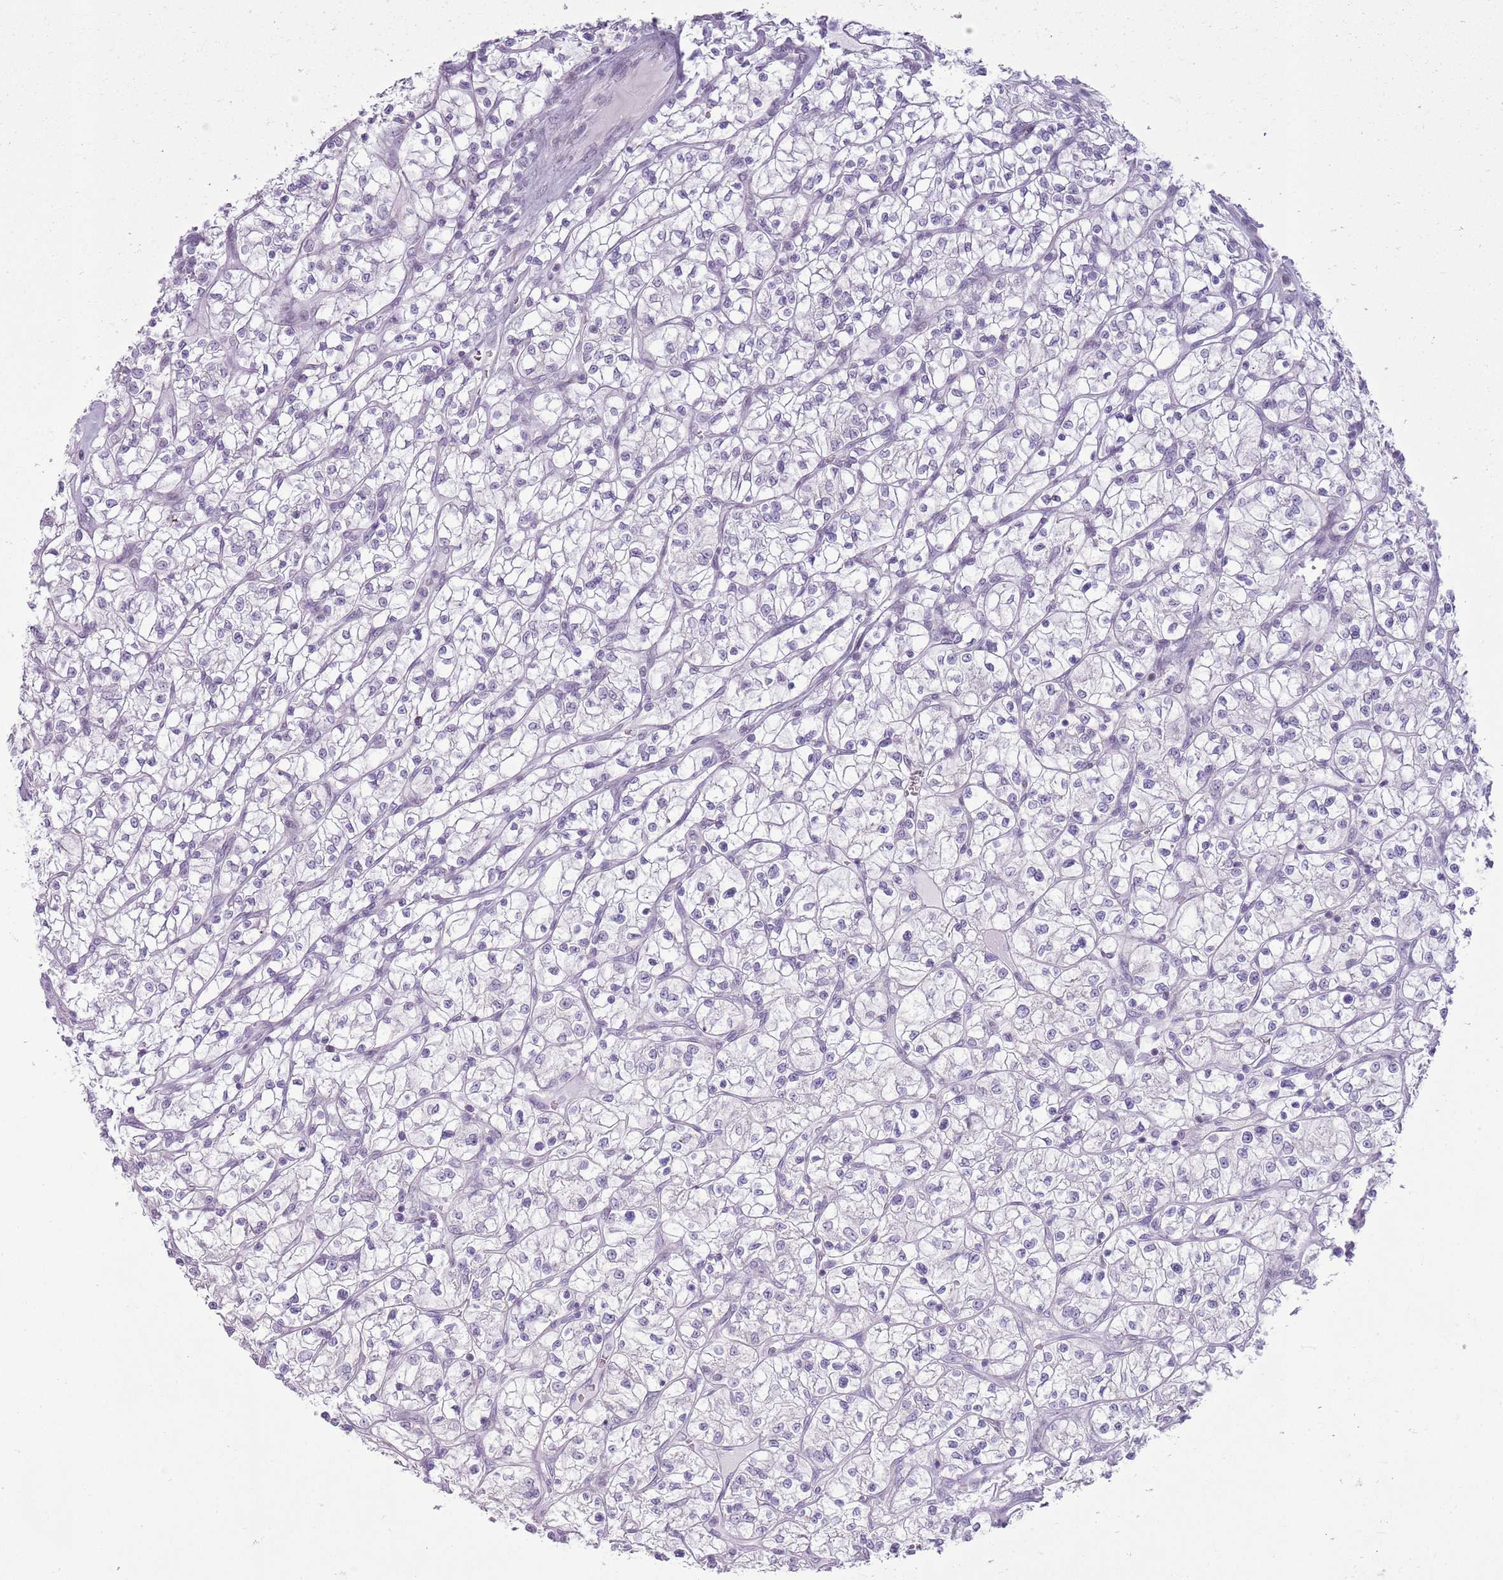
{"staining": {"intensity": "negative", "quantity": "none", "location": "none"}, "tissue": "renal cancer", "cell_type": "Tumor cells", "image_type": "cancer", "snomed": [{"axis": "morphology", "description": "Adenocarcinoma, NOS"}, {"axis": "topography", "description": "Kidney"}], "caption": "The image displays no significant staining in tumor cells of renal cancer (adenocarcinoma).", "gene": "RPL3L", "patient": {"sex": "female", "age": 64}}